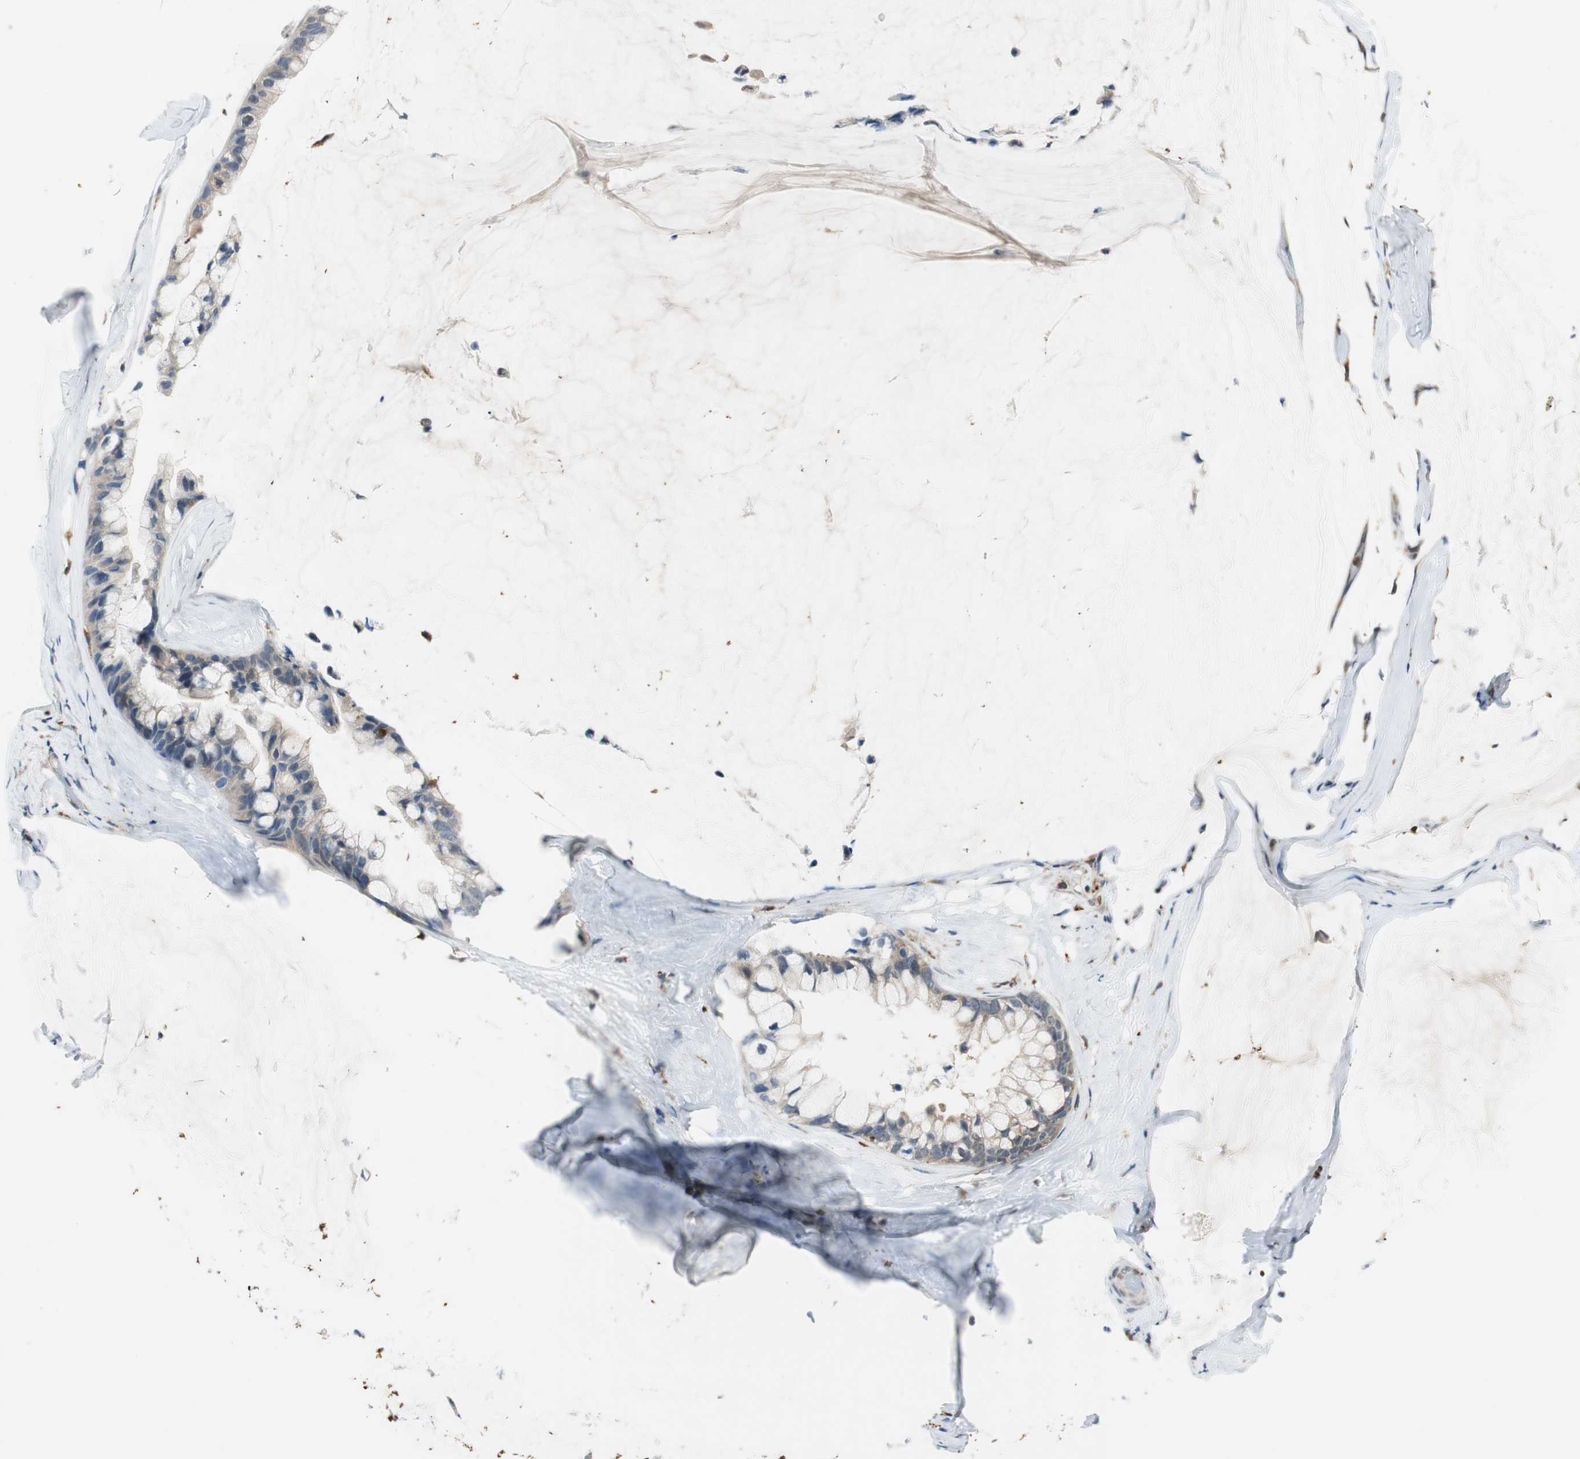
{"staining": {"intensity": "weak", "quantity": "<25%", "location": "cytoplasmic/membranous"}, "tissue": "ovarian cancer", "cell_type": "Tumor cells", "image_type": "cancer", "snomed": [{"axis": "morphology", "description": "Cystadenocarcinoma, mucinous, NOS"}, {"axis": "topography", "description": "Ovary"}], "caption": "This image is of ovarian mucinous cystadenocarcinoma stained with IHC to label a protein in brown with the nuclei are counter-stained blue. There is no staining in tumor cells. (DAB immunohistochemistry with hematoxylin counter stain).", "gene": "NCK1", "patient": {"sex": "female", "age": 39}}